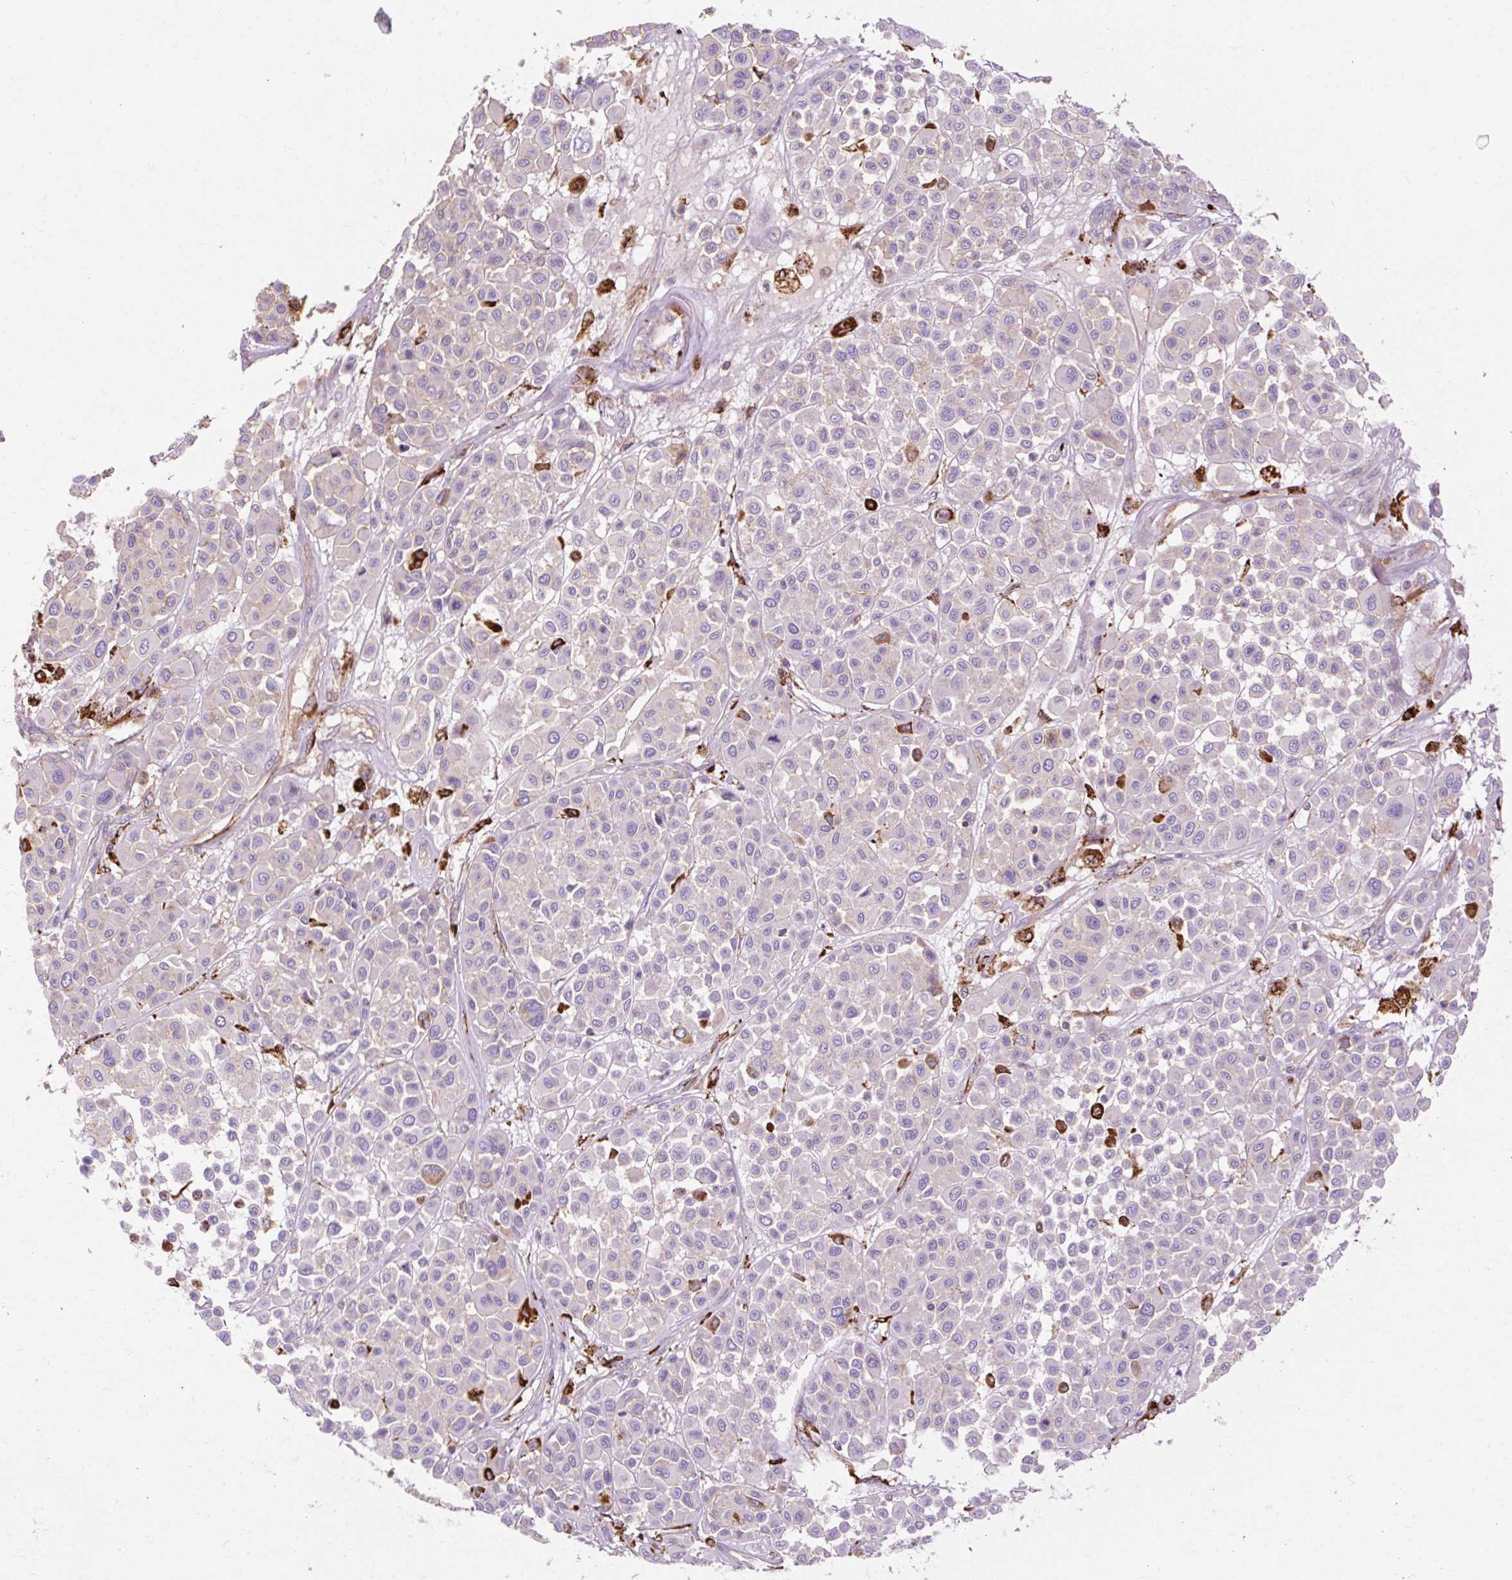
{"staining": {"intensity": "negative", "quantity": "none", "location": "none"}, "tissue": "melanoma", "cell_type": "Tumor cells", "image_type": "cancer", "snomed": [{"axis": "morphology", "description": "Malignant melanoma, Metastatic site"}, {"axis": "topography", "description": "Soft tissue"}], "caption": "Tumor cells are negative for brown protein staining in melanoma.", "gene": "TBC1D2B", "patient": {"sex": "male", "age": 41}}